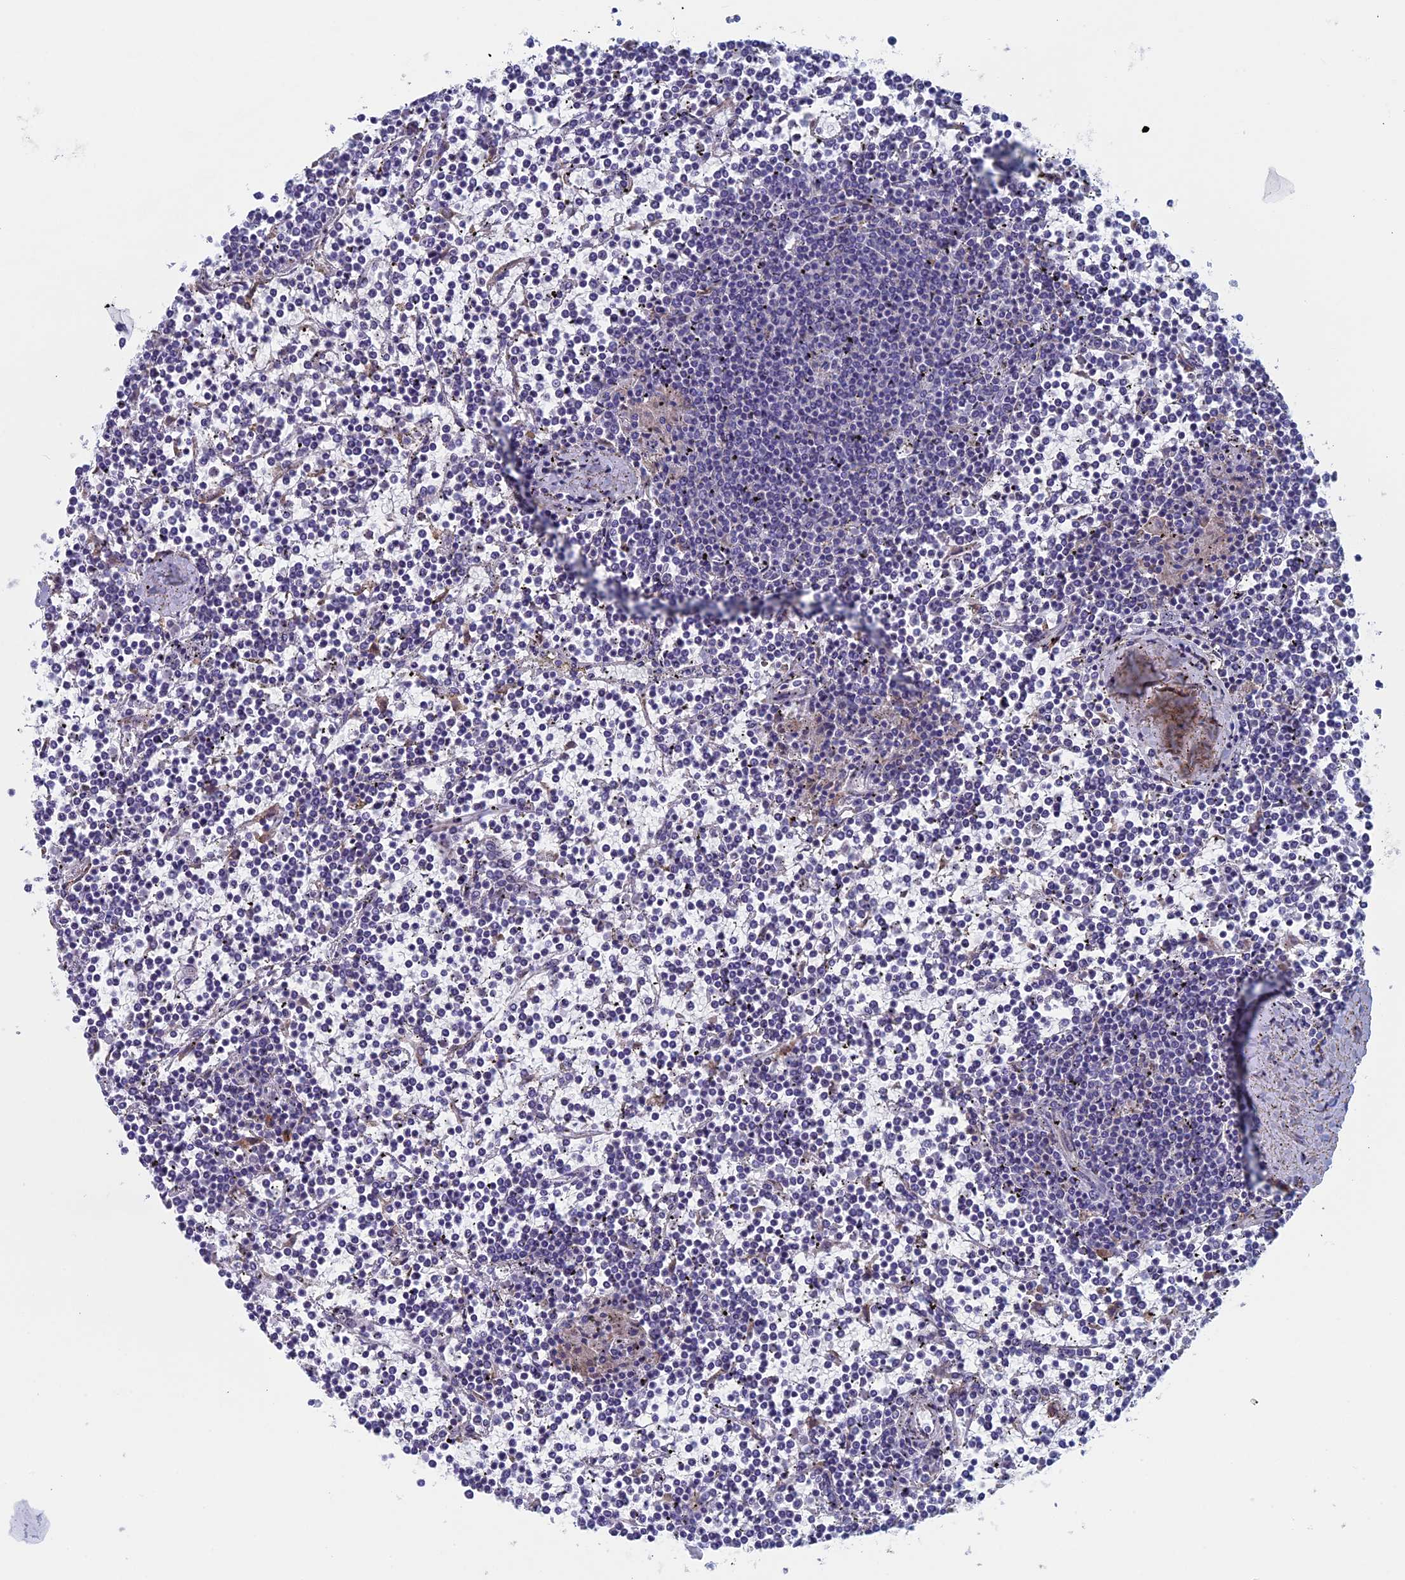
{"staining": {"intensity": "negative", "quantity": "none", "location": "none"}, "tissue": "lymphoma", "cell_type": "Tumor cells", "image_type": "cancer", "snomed": [{"axis": "morphology", "description": "Malignant lymphoma, non-Hodgkin's type, Low grade"}, {"axis": "topography", "description": "Spleen"}], "caption": "Immunohistochemical staining of malignant lymphoma, non-Hodgkin's type (low-grade) displays no significant staining in tumor cells. (Immunohistochemistry (ihc), brightfield microscopy, high magnification).", "gene": "MAGEB6", "patient": {"sex": "female", "age": 19}}